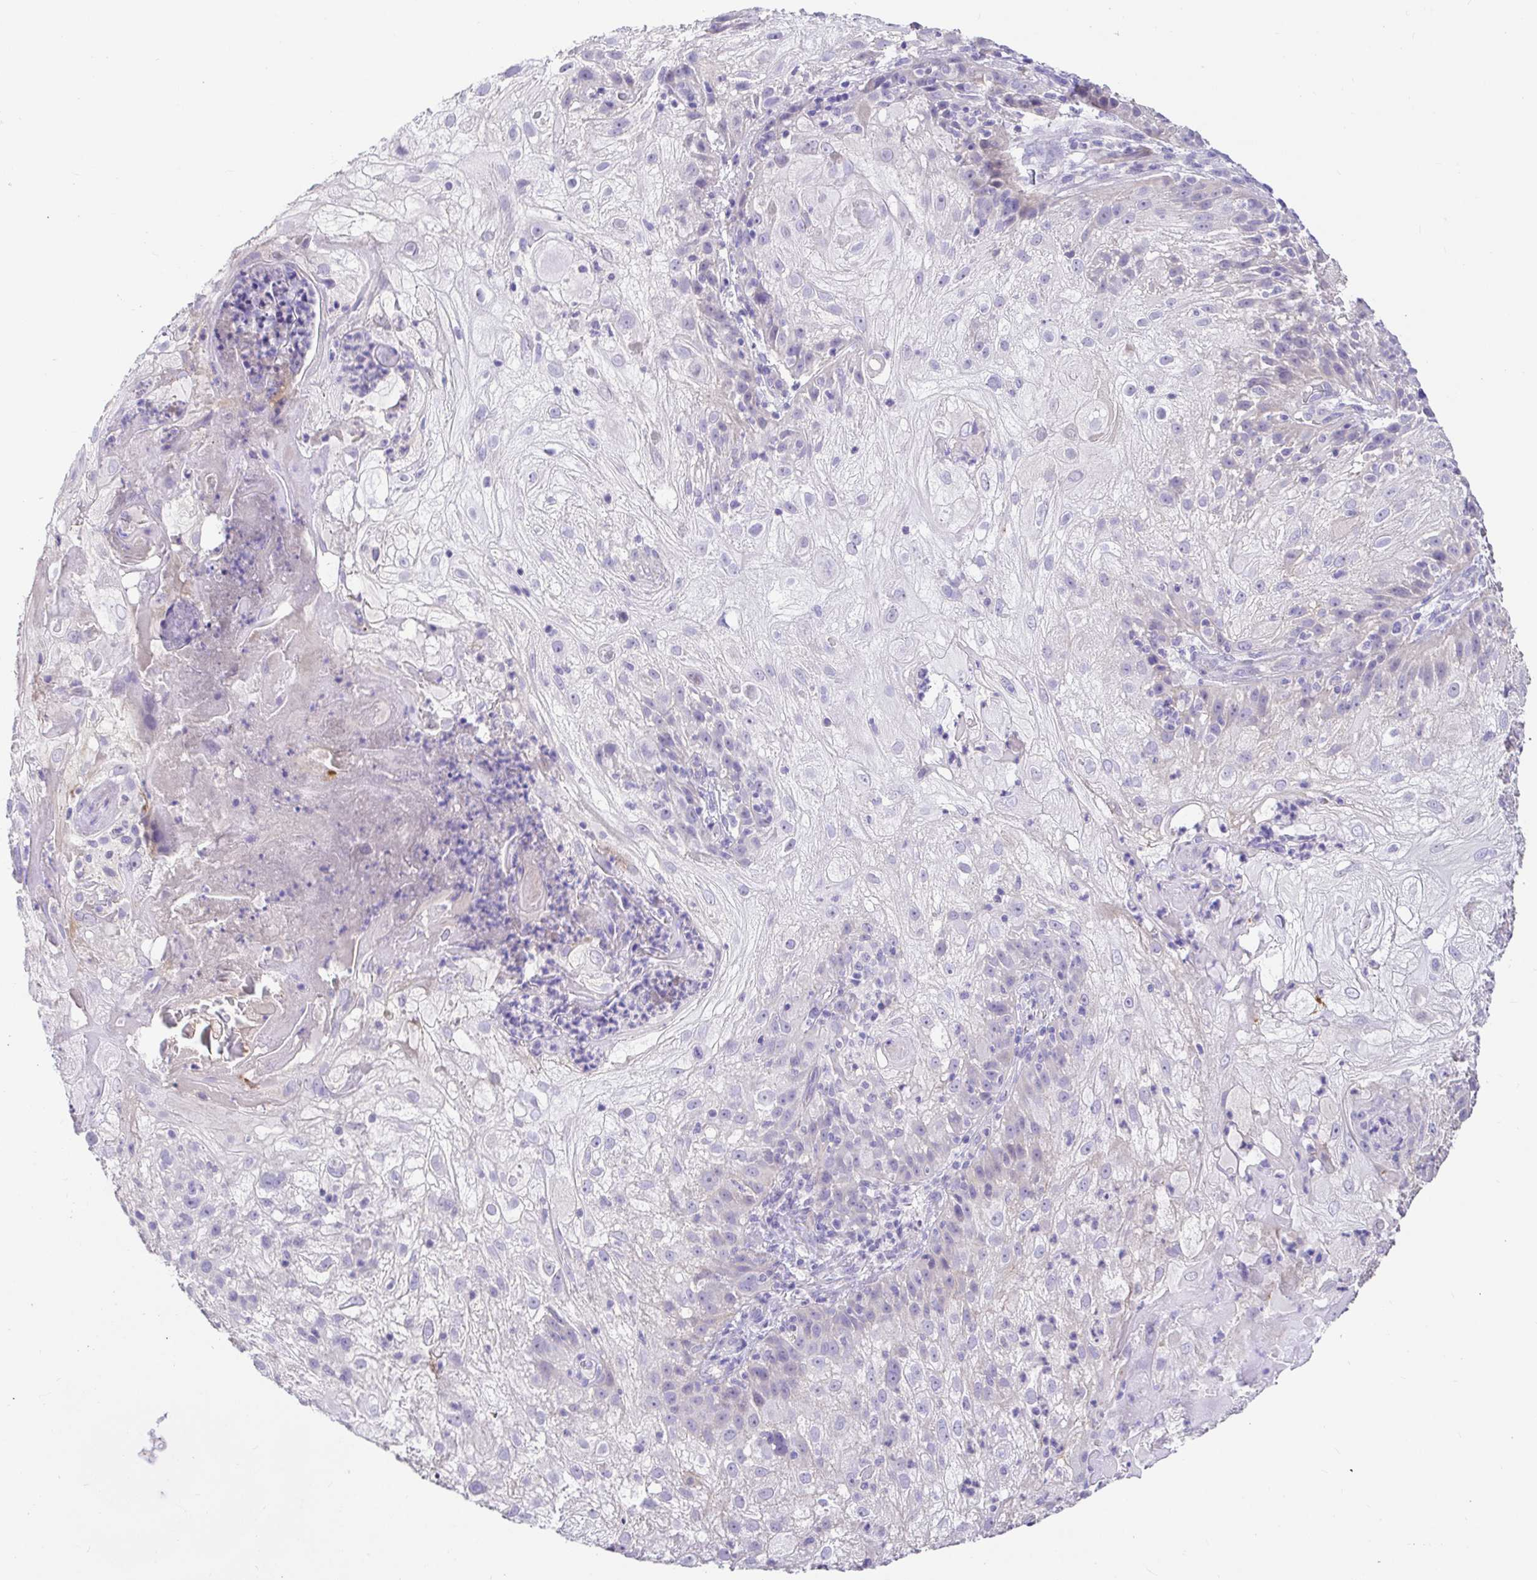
{"staining": {"intensity": "negative", "quantity": "none", "location": "none"}, "tissue": "skin cancer", "cell_type": "Tumor cells", "image_type": "cancer", "snomed": [{"axis": "morphology", "description": "Normal tissue, NOS"}, {"axis": "morphology", "description": "Squamous cell carcinoma, NOS"}, {"axis": "topography", "description": "Skin"}], "caption": "An image of human squamous cell carcinoma (skin) is negative for staining in tumor cells.", "gene": "CDO1", "patient": {"sex": "female", "age": 83}}